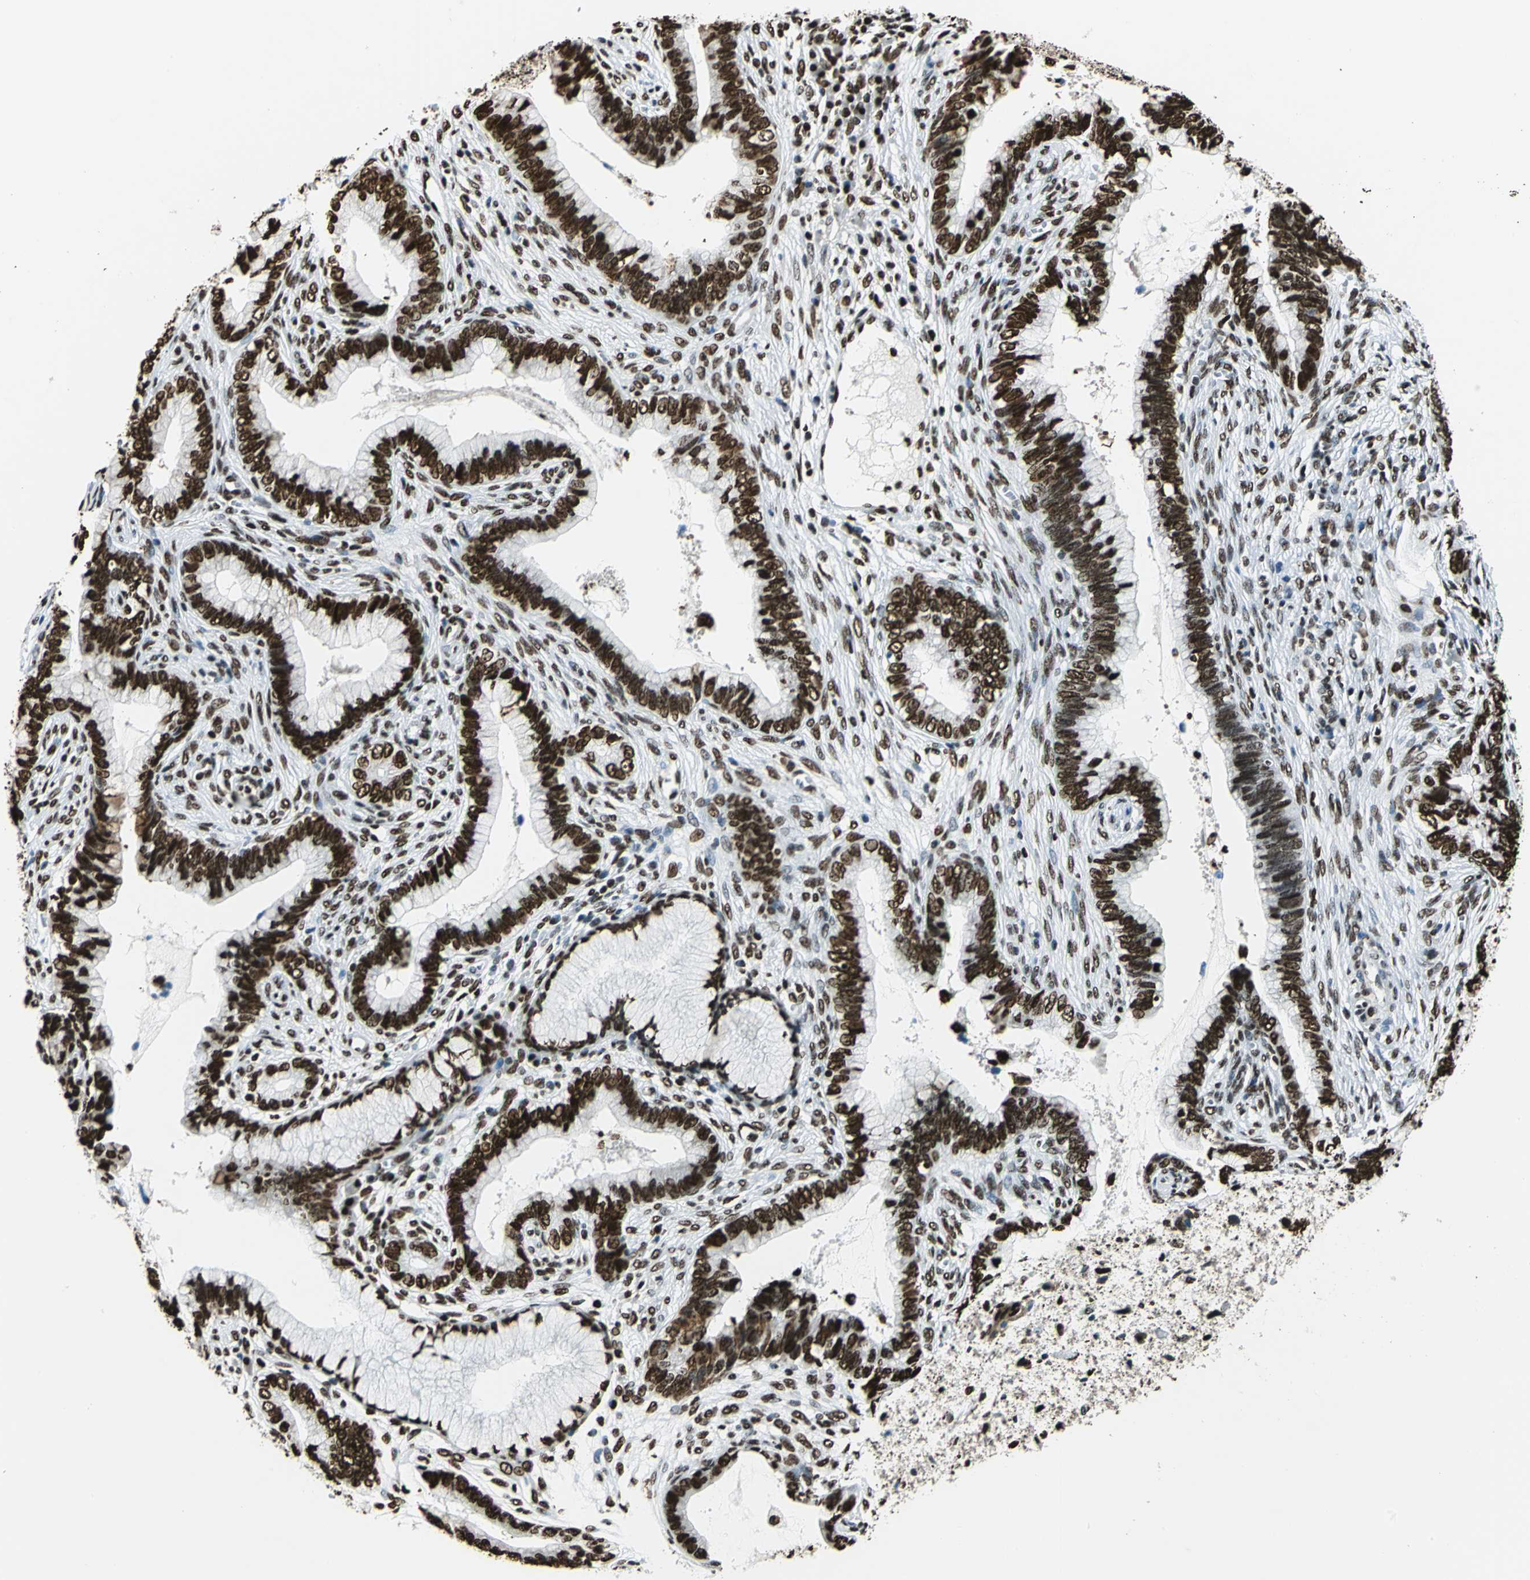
{"staining": {"intensity": "strong", "quantity": ">75%", "location": "nuclear"}, "tissue": "cervical cancer", "cell_type": "Tumor cells", "image_type": "cancer", "snomed": [{"axis": "morphology", "description": "Adenocarcinoma, NOS"}, {"axis": "topography", "description": "Cervix"}], "caption": "Cervical adenocarcinoma was stained to show a protein in brown. There is high levels of strong nuclear positivity in about >75% of tumor cells.", "gene": "APEX1", "patient": {"sex": "female", "age": 44}}